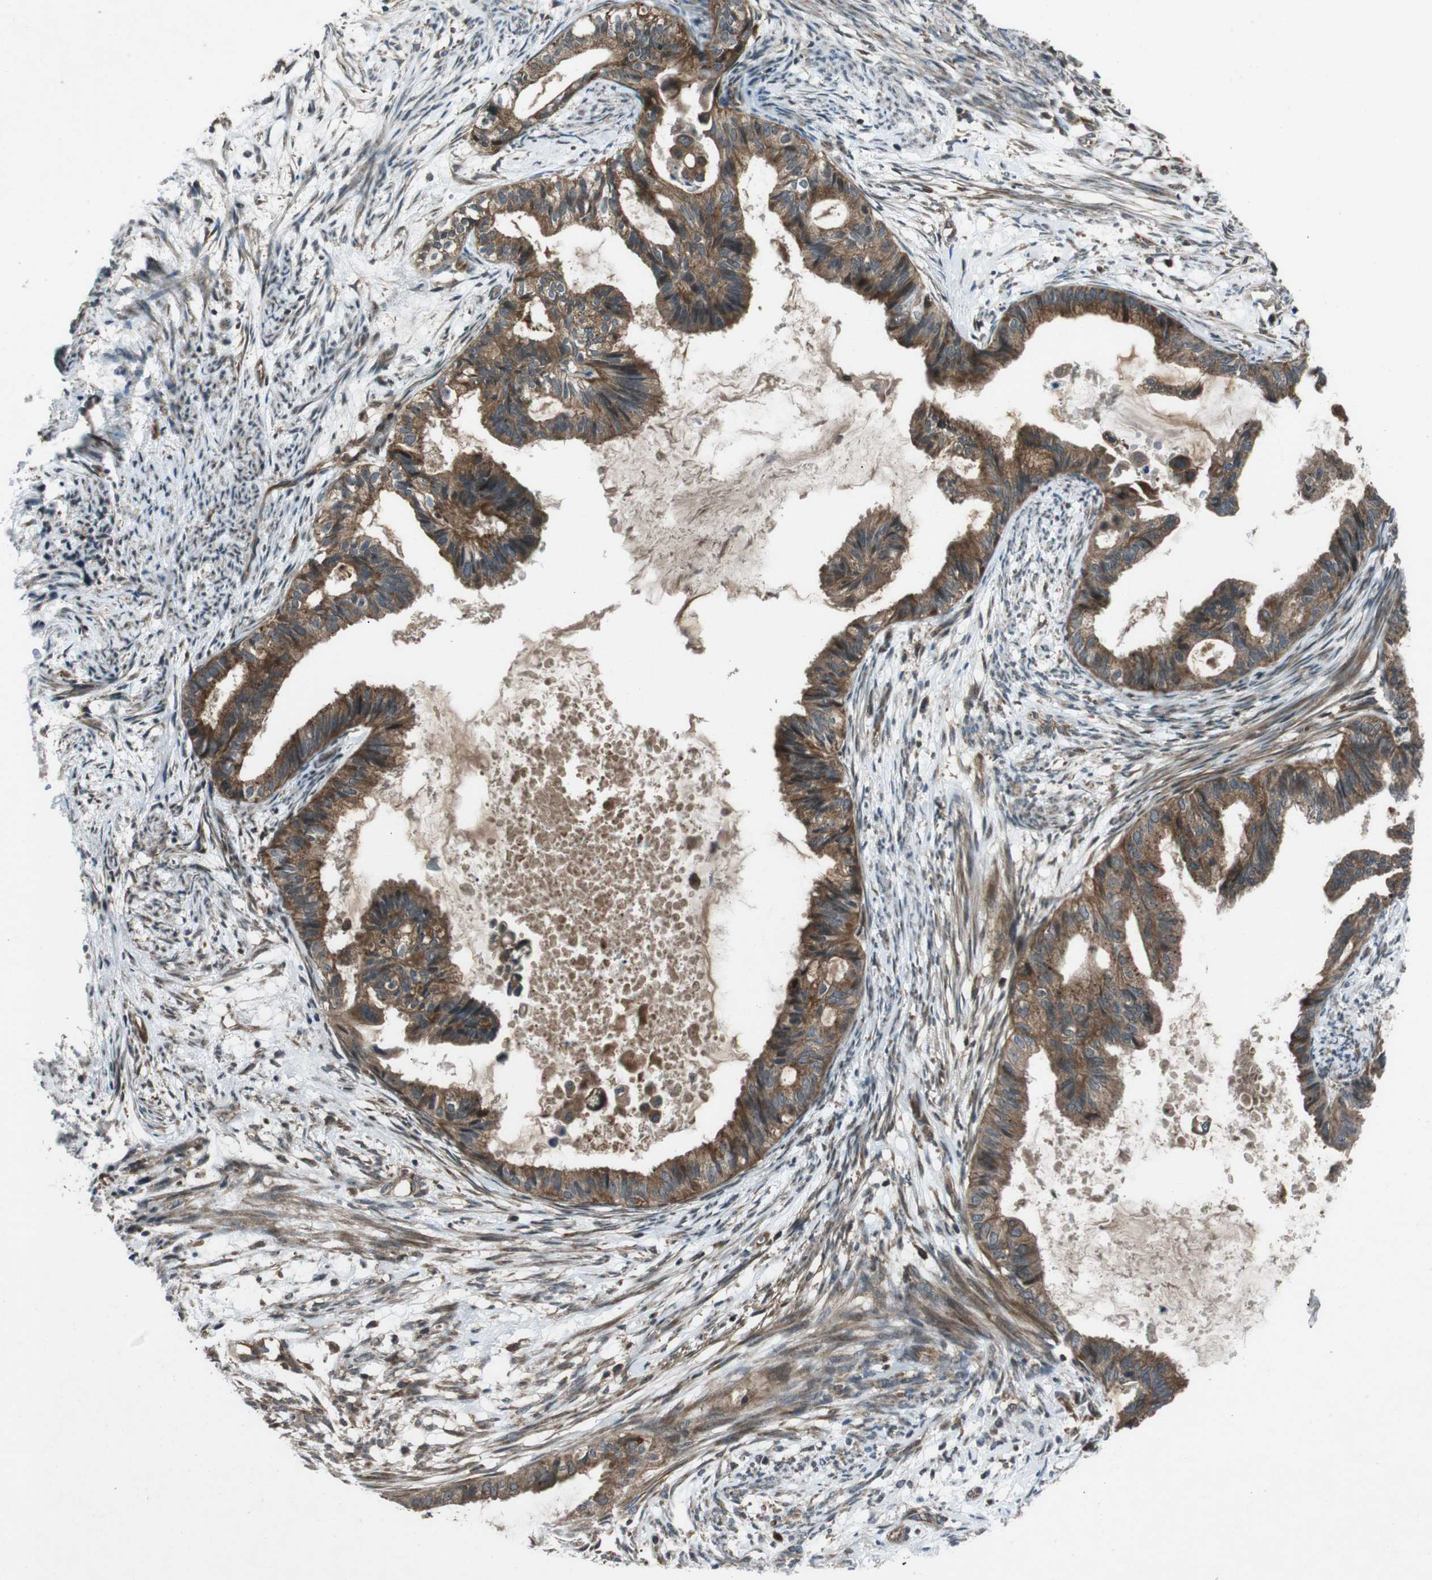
{"staining": {"intensity": "moderate", "quantity": ">75%", "location": "cytoplasmic/membranous"}, "tissue": "cervical cancer", "cell_type": "Tumor cells", "image_type": "cancer", "snomed": [{"axis": "morphology", "description": "Normal tissue, NOS"}, {"axis": "morphology", "description": "Adenocarcinoma, NOS"}, {"axis": "topography", "description": "Cervix"}, {"axis": "topography", "description": "Endometrium"}], "caption": "Immunohistochemical staining of human cervical cancer displays medium levels of moderate cytoplasmic/membranous protein positivity in approximately >75% of tumor cells. (brown staining indicates protein expression, while blue staining denotes nuclei).", "gene": "SLC27A4", "patient": {"sex": "female", "age": 86}}